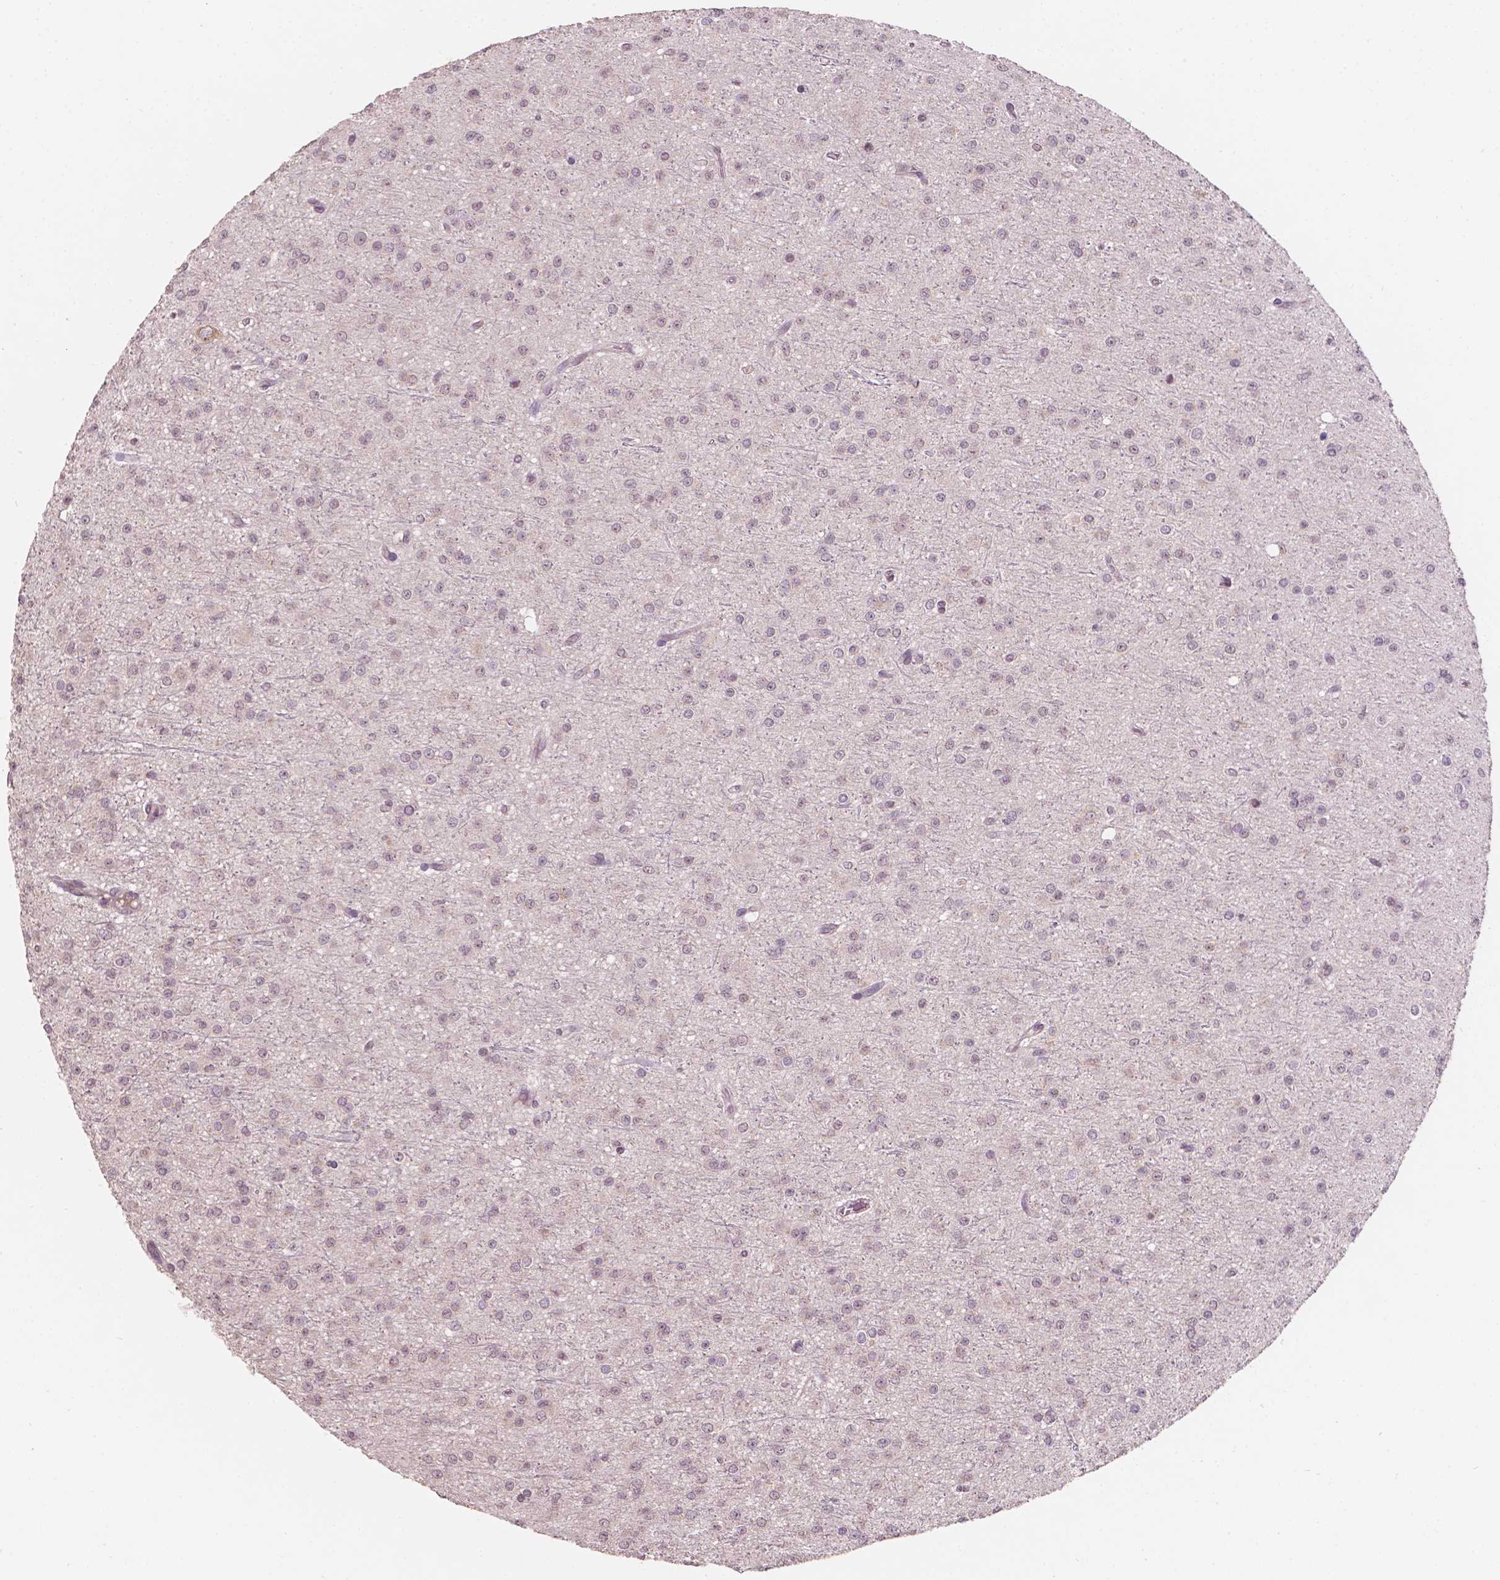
{"staining": {"intensity": "negative", "quantity": "none", "location": "none"}, "tissue": "glioma", "cell_type": "Tumor cells", "image_type": "cancer", "snomed": [{"axis": "morphology", "description": "Glioma, malignant, Low grade"}, {"axis": "topography", "description": "Brain"}], "caption": "The image exhibits no staining of tumor cells in glioma.", "gene": "NOS1AP", "patient": {"sex": "male", "age": 27}}